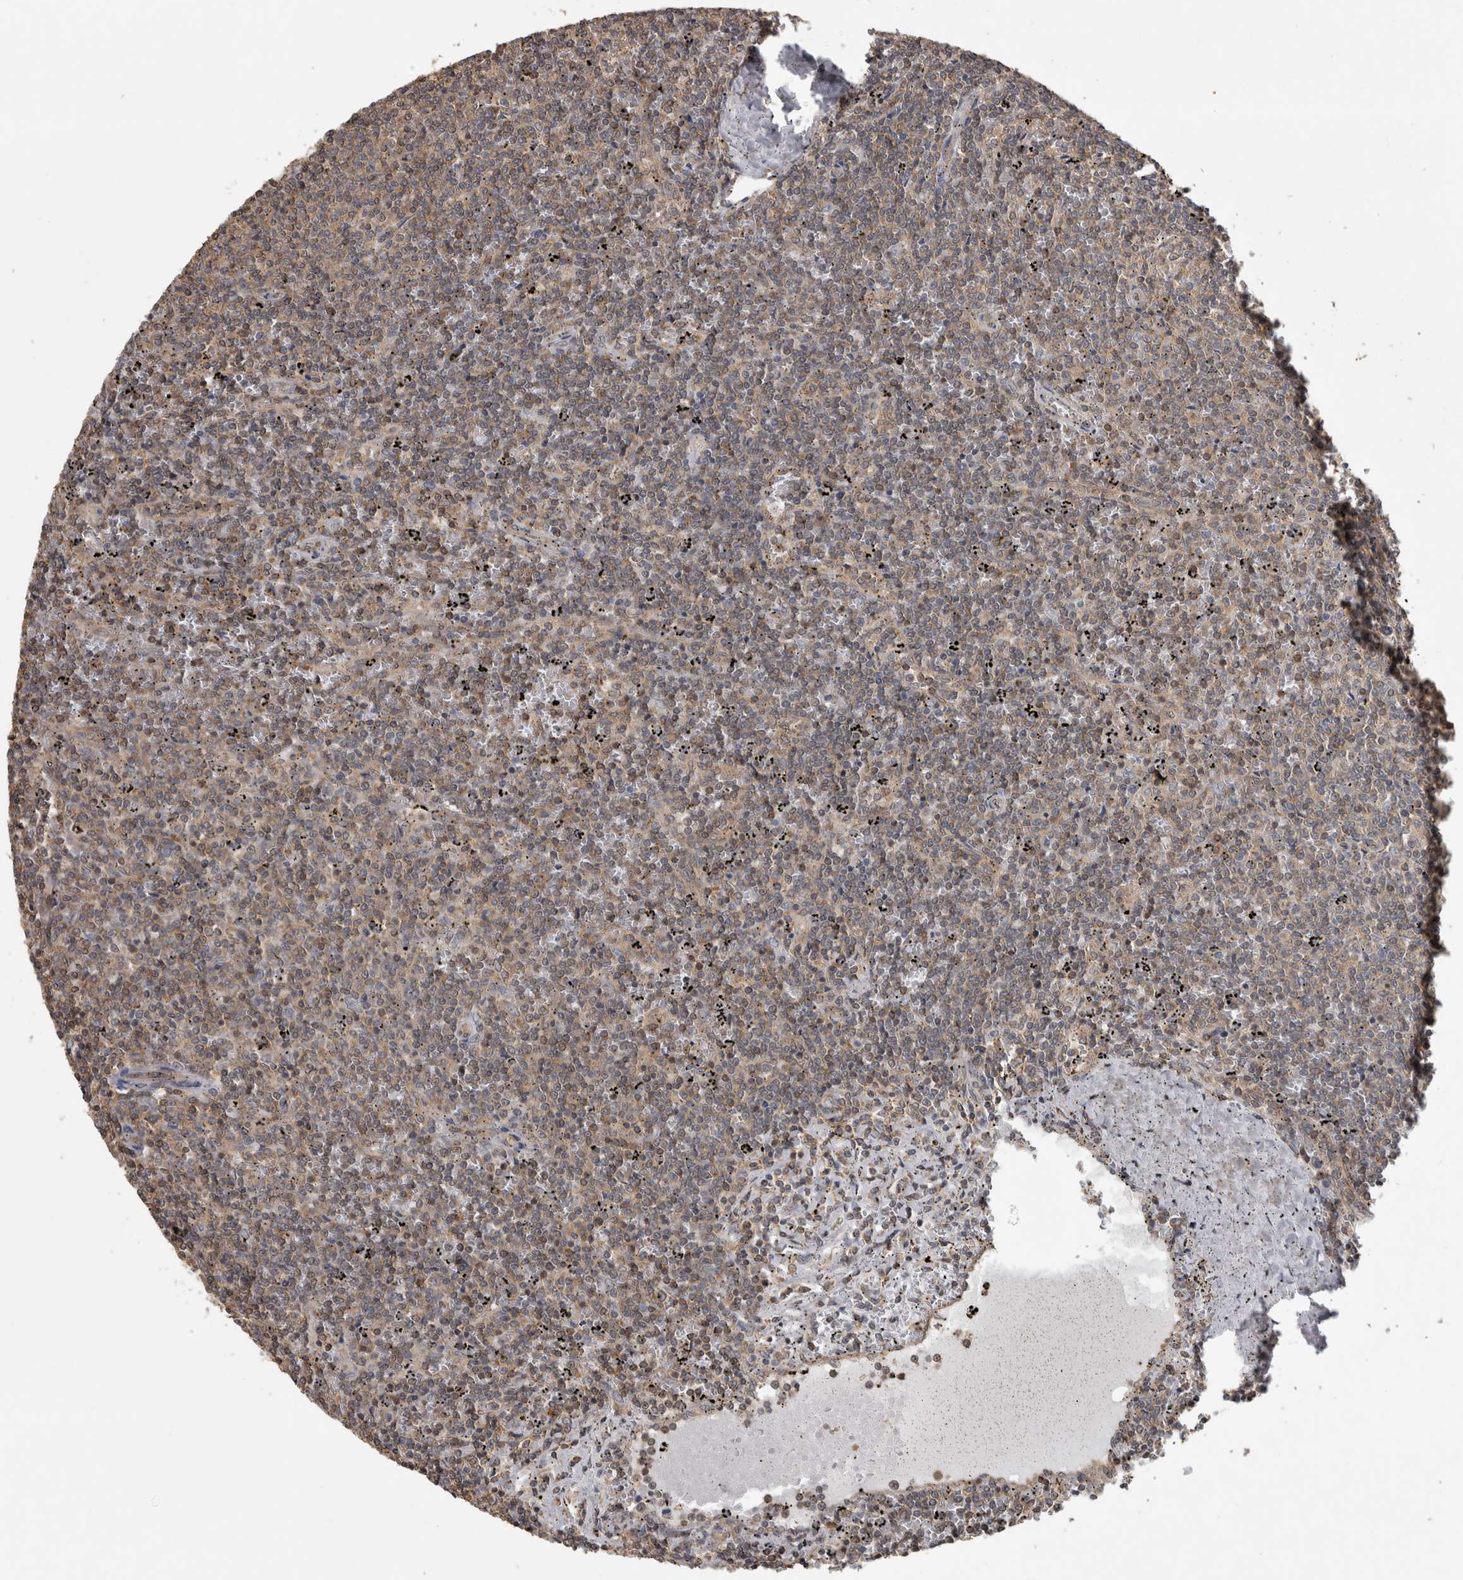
{"staining": {"intensity": "weak", "quantity": ">75%", "location": "cytoplasmic/membranous"}, "tissue": "lymphoma", "cell_type": "Tumor cells", "image_type": "cancer", "snomed": [{"axis": "morphology", "description": "Malignant lymphoma, non-Hodgkin's type, Low grade"}, {"axis": "topography", "description": "Spleen"}], "caption": "Brown immunohistochemical staining in human lymphoma shows weak cytoplasmic/membranous expression in about >75% of tumor cells.", "gene": "ATXN2", "patient": {"sex": "female", "age": 50}}